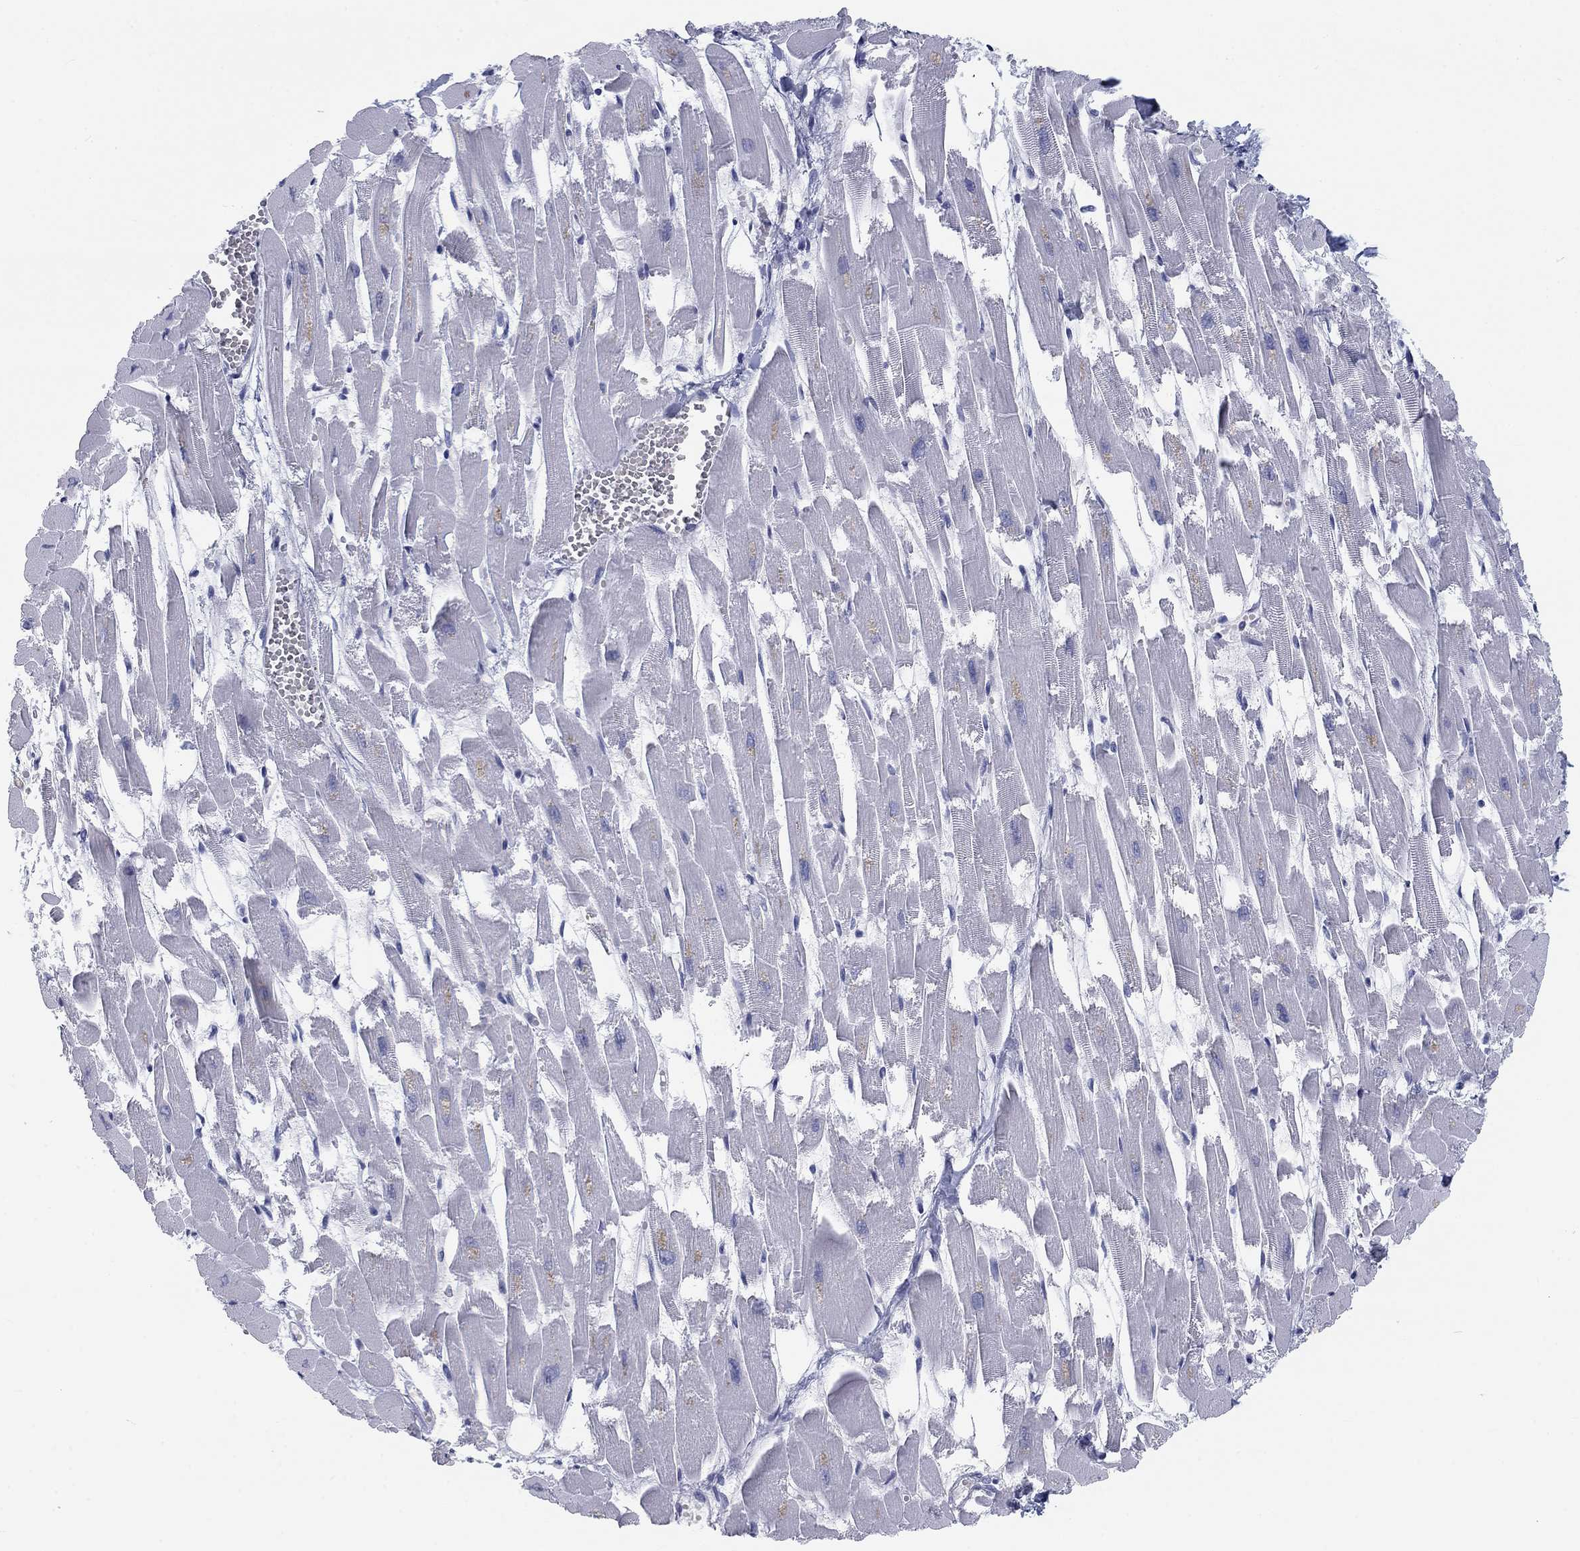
{"staining": {"intensity": "negative", "quantity": "none", "location": "none"}, "tissue": "heart muscle", "cell_type": "Cardiomyocytes", "image_type": "normal", "snomed": [{"axis": "morphology", "description": "Normal tissue, NOS"}, {"axis": "topography", "description": "Heart"}], "caption": "Immunohistochemical staining of unremarkable heart muscle displays no significant expression in cardiomyocytes.", "gene": "CALB1", "patient": {"sex": "female", "age": 52}}